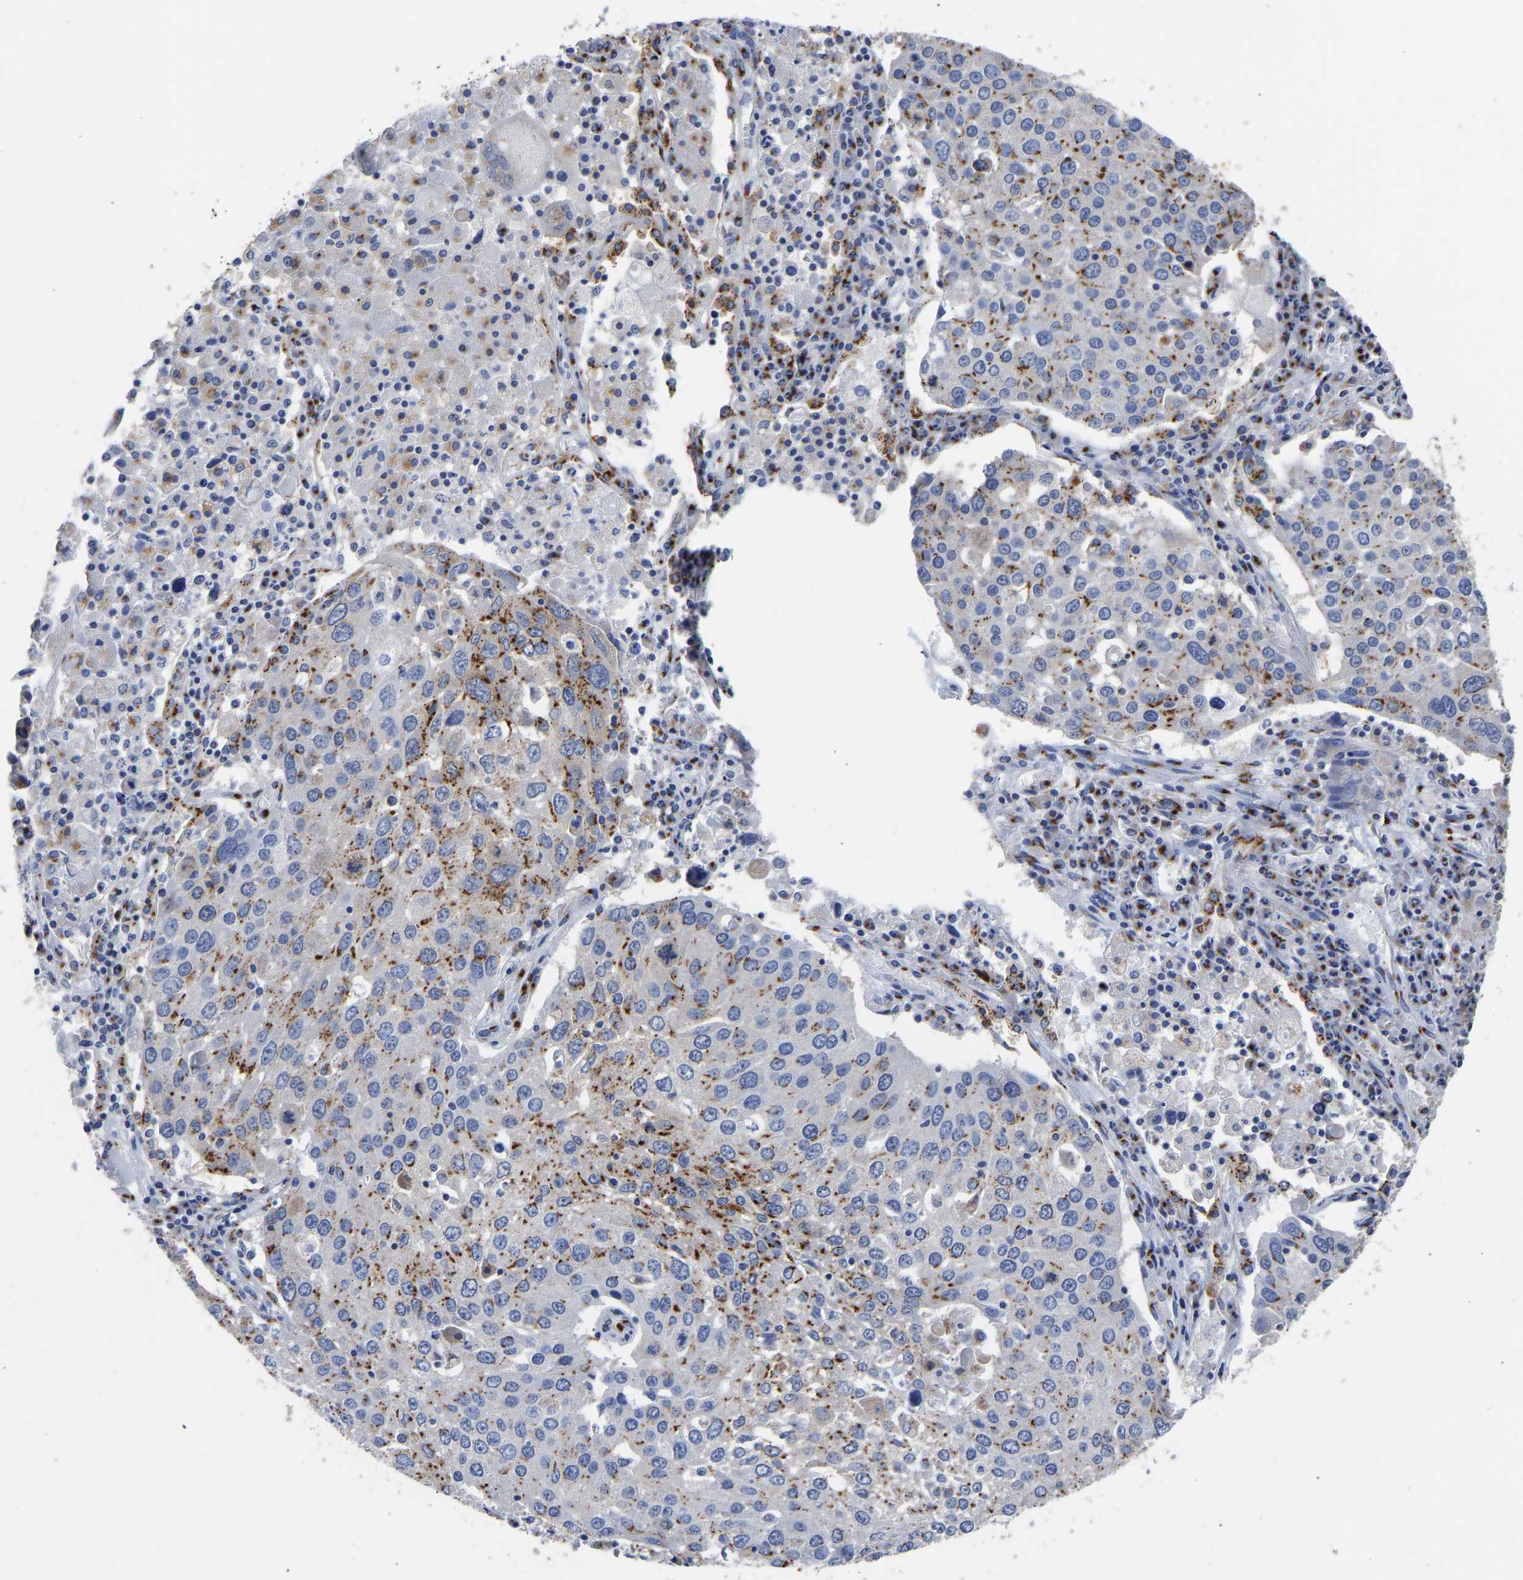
{"staining": {"intensity": "moderate", "quantity": "25%-75%", "location": "cytoplasmic/membranous"}, "tissue": "lung cancer", "cell_type": "Tumor cells", "image_type": "cancer", "snomed": [{"axis": "morphology", "description": "Squamous cell carcinoma, NOS"}, {"axis": "topography", "description": "Lung"}], "caption": "This is an image of immunohistochemistry (IHC) staining of lung cancer, which shows moderate staining in the cytoplasmic/membranous of tumor cells.", "gene": "TMEM87A", "patient": {"sex": "male", "age": 65}}